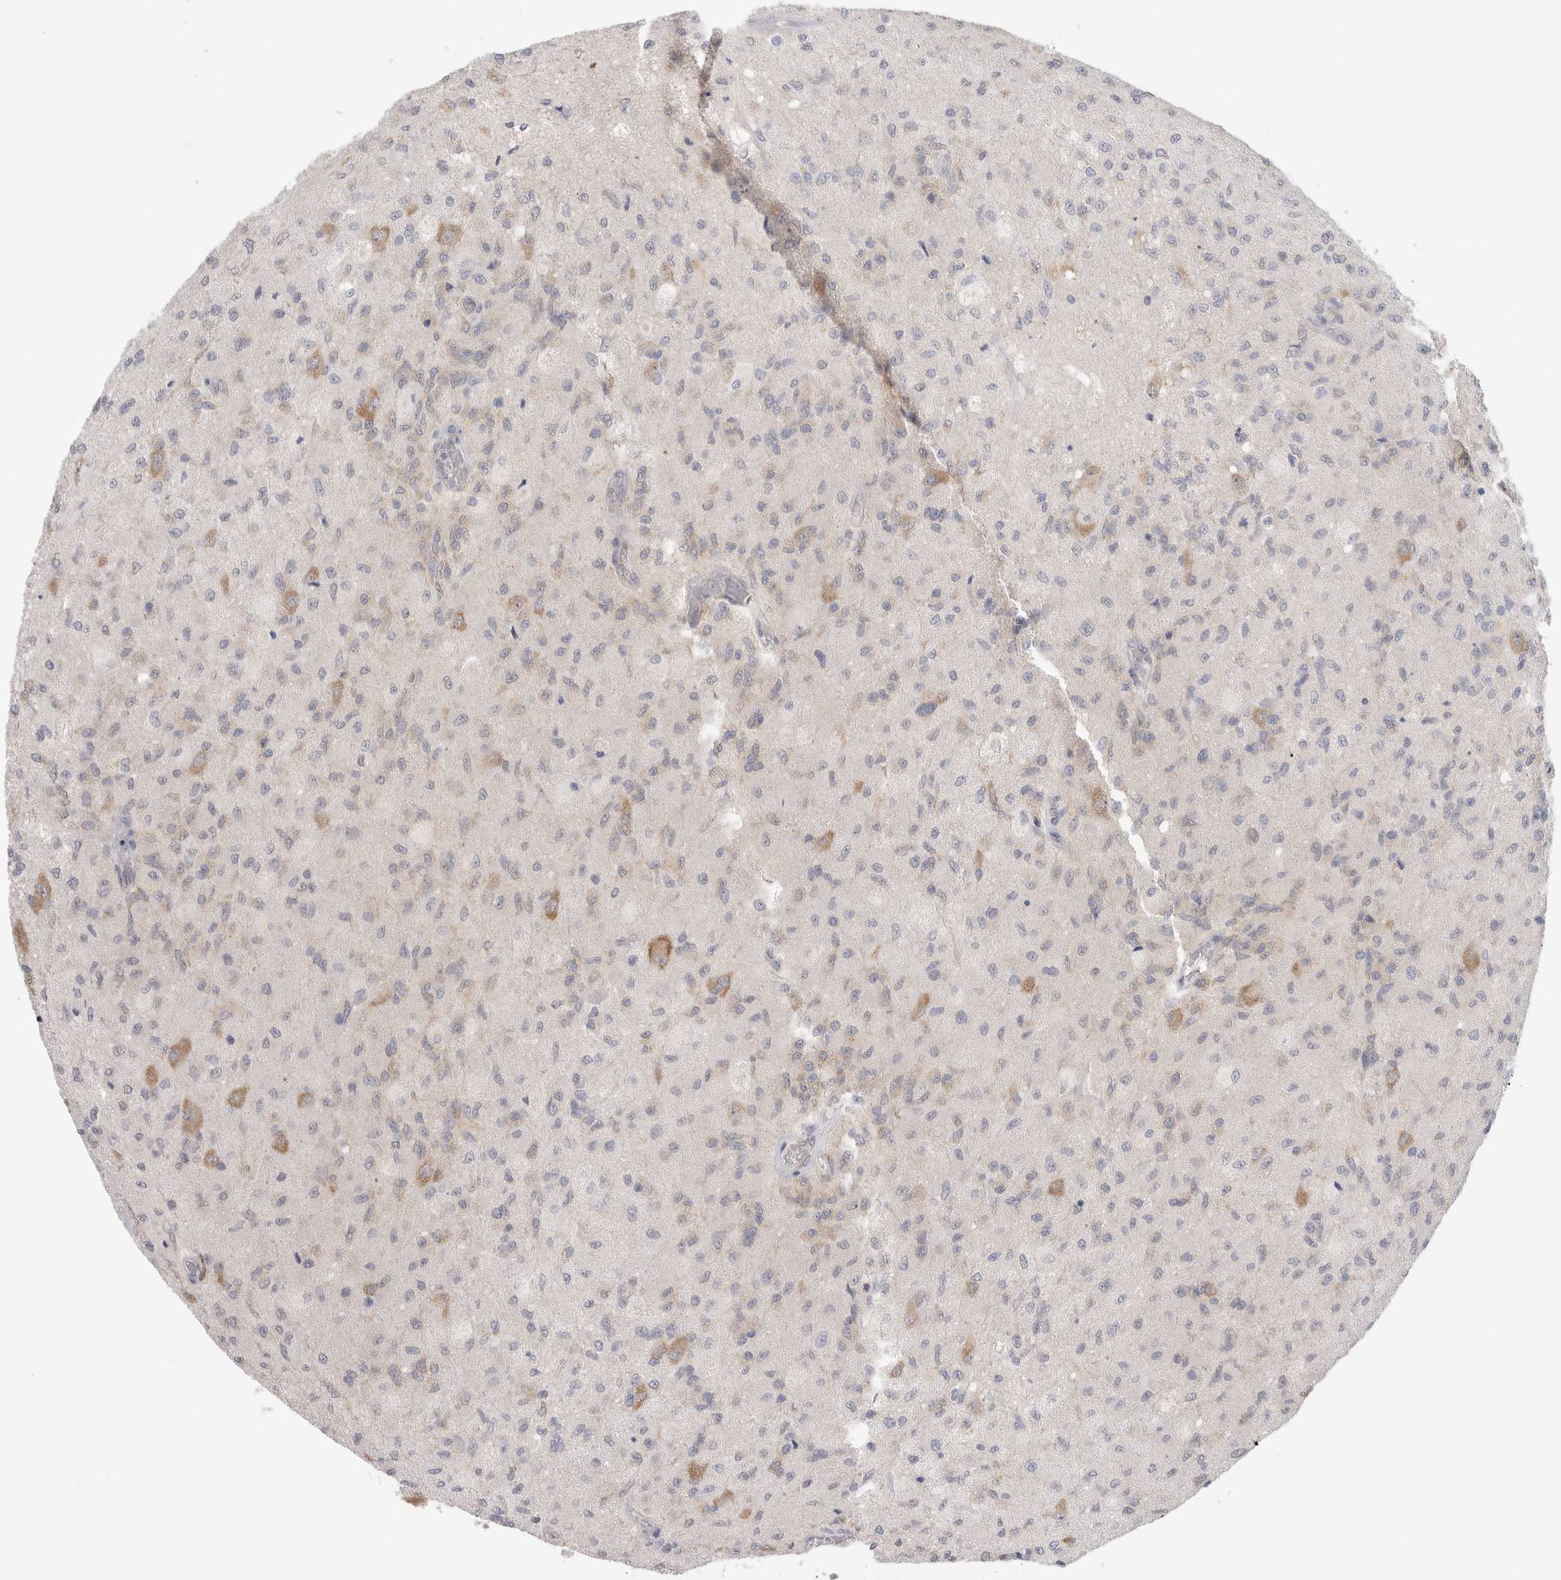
{"staining": {"intensity": "negative", "quantity": "none", "location": "none"}, "tissue": "glioma", "cell_type": "Tumor cells", "image_type": "cancer", "snomed": [{"axis": "morphology", "description": "Normal tissue, NOS"}, {"axis": "morphology", "description": "Glioma, malignant, High grade"}, {"axis": "topography", "description": "Cerebral cortex"}], "caption": "A high-resolution micrograph shows IHC staining of malignant glioma (high-grade), which exhibits no significant positivity in tumor cells.", "gene": "NDOR1", "patient": {"sex": "male", "age": 77}}